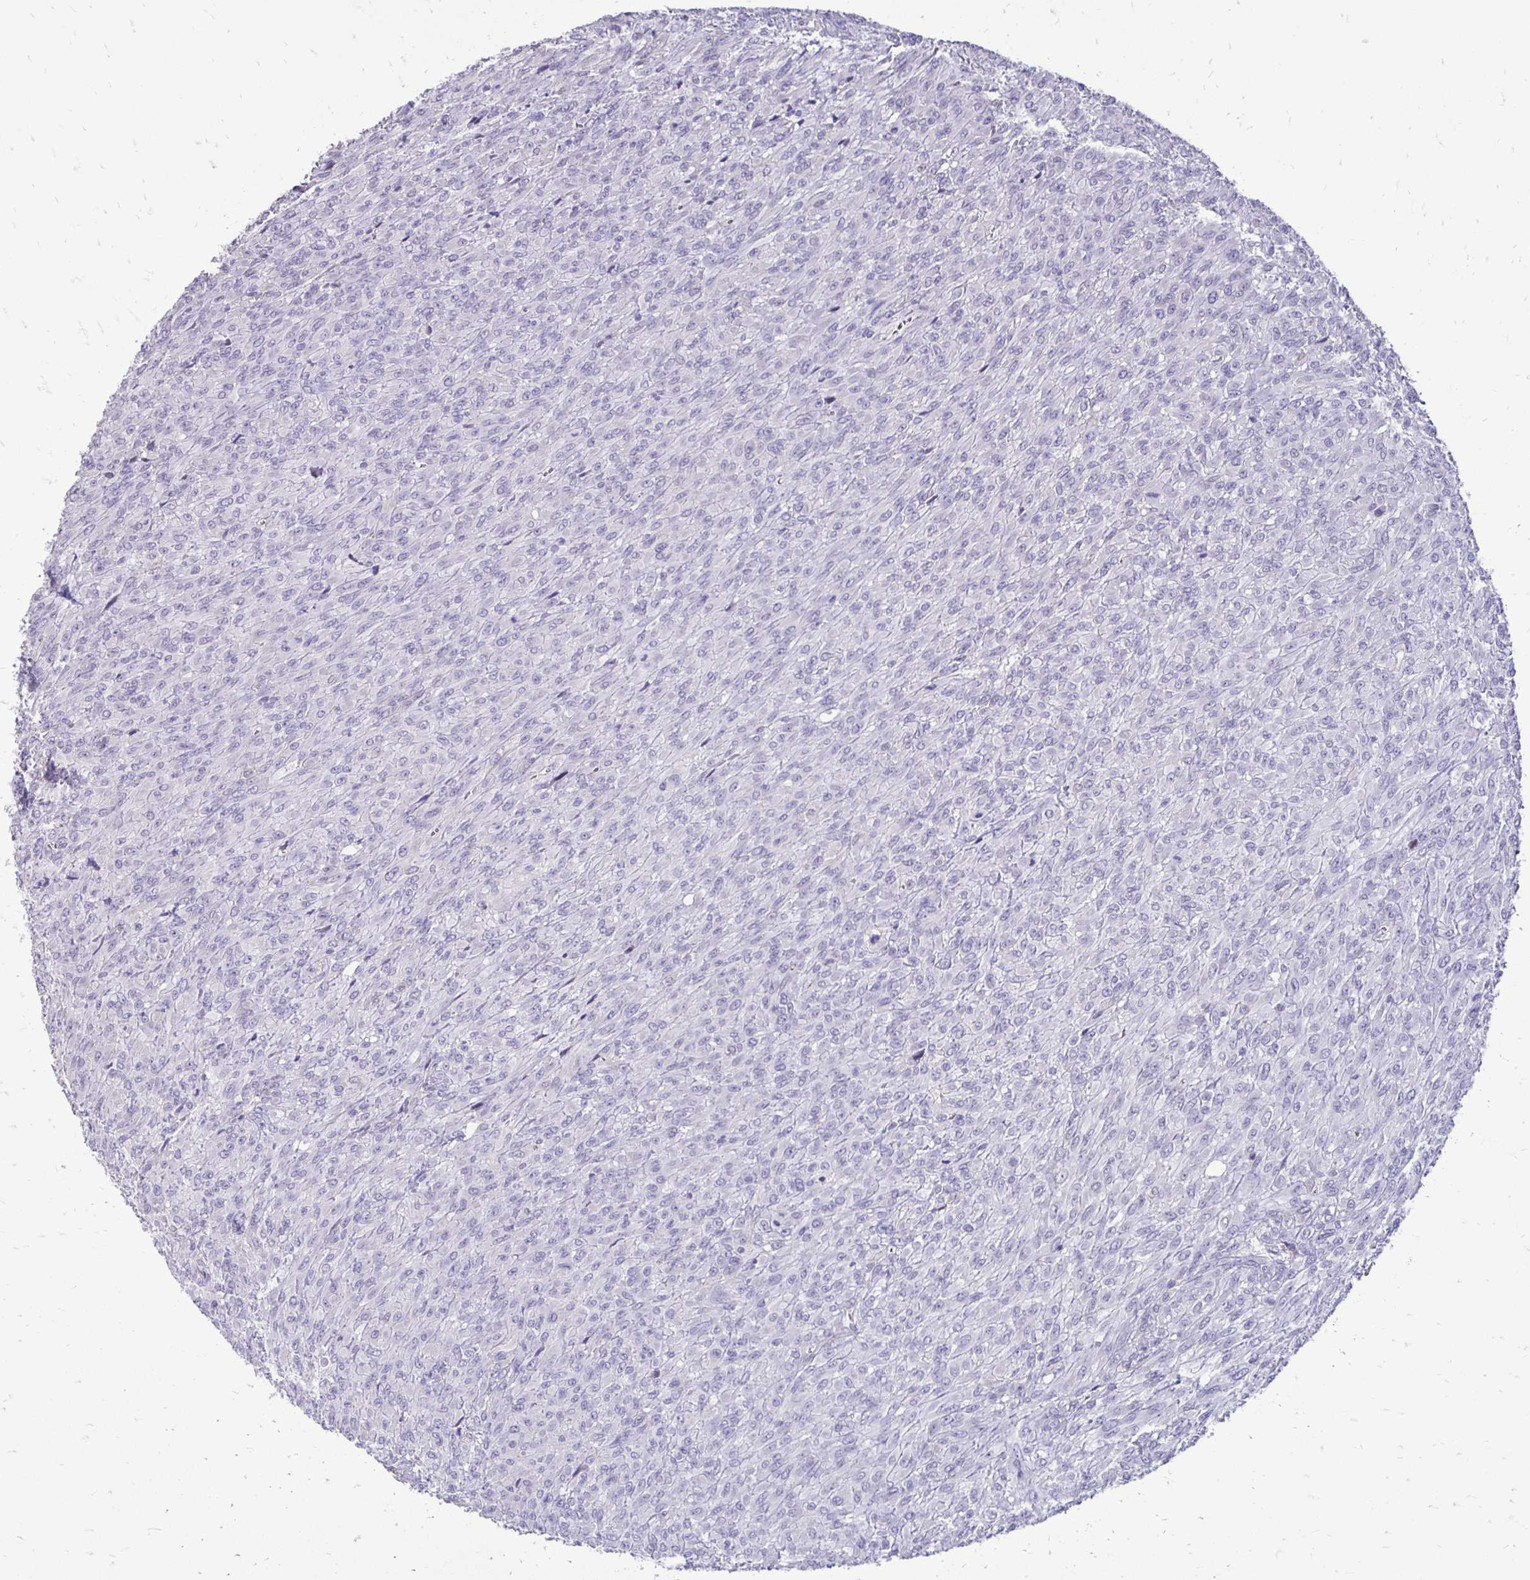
{"staining": {"intensity": "negative", "quantity": "none", "location": "none"}, "tissue": "renal cancer", "cell_type": "Tumor cells", "image_type": "cancer", "snomed": [{"axis": "morphology", "description": "Adenocarcinoma, NOS"}, {"axis": "topography", "description": "Kidney"}], "caption": "Renal cancer was stained to show a protein in brown. There is no significant expression in tumor cells. The staining was performed using DAB (3,3'-diaminobenzidine) to visualize the protein expression in brown, while the nuclei were stained in blue with hematoxylin (Magnification: 20x).", "gene": "GAS2", "patient": {"sex": "male", "age": 58}}